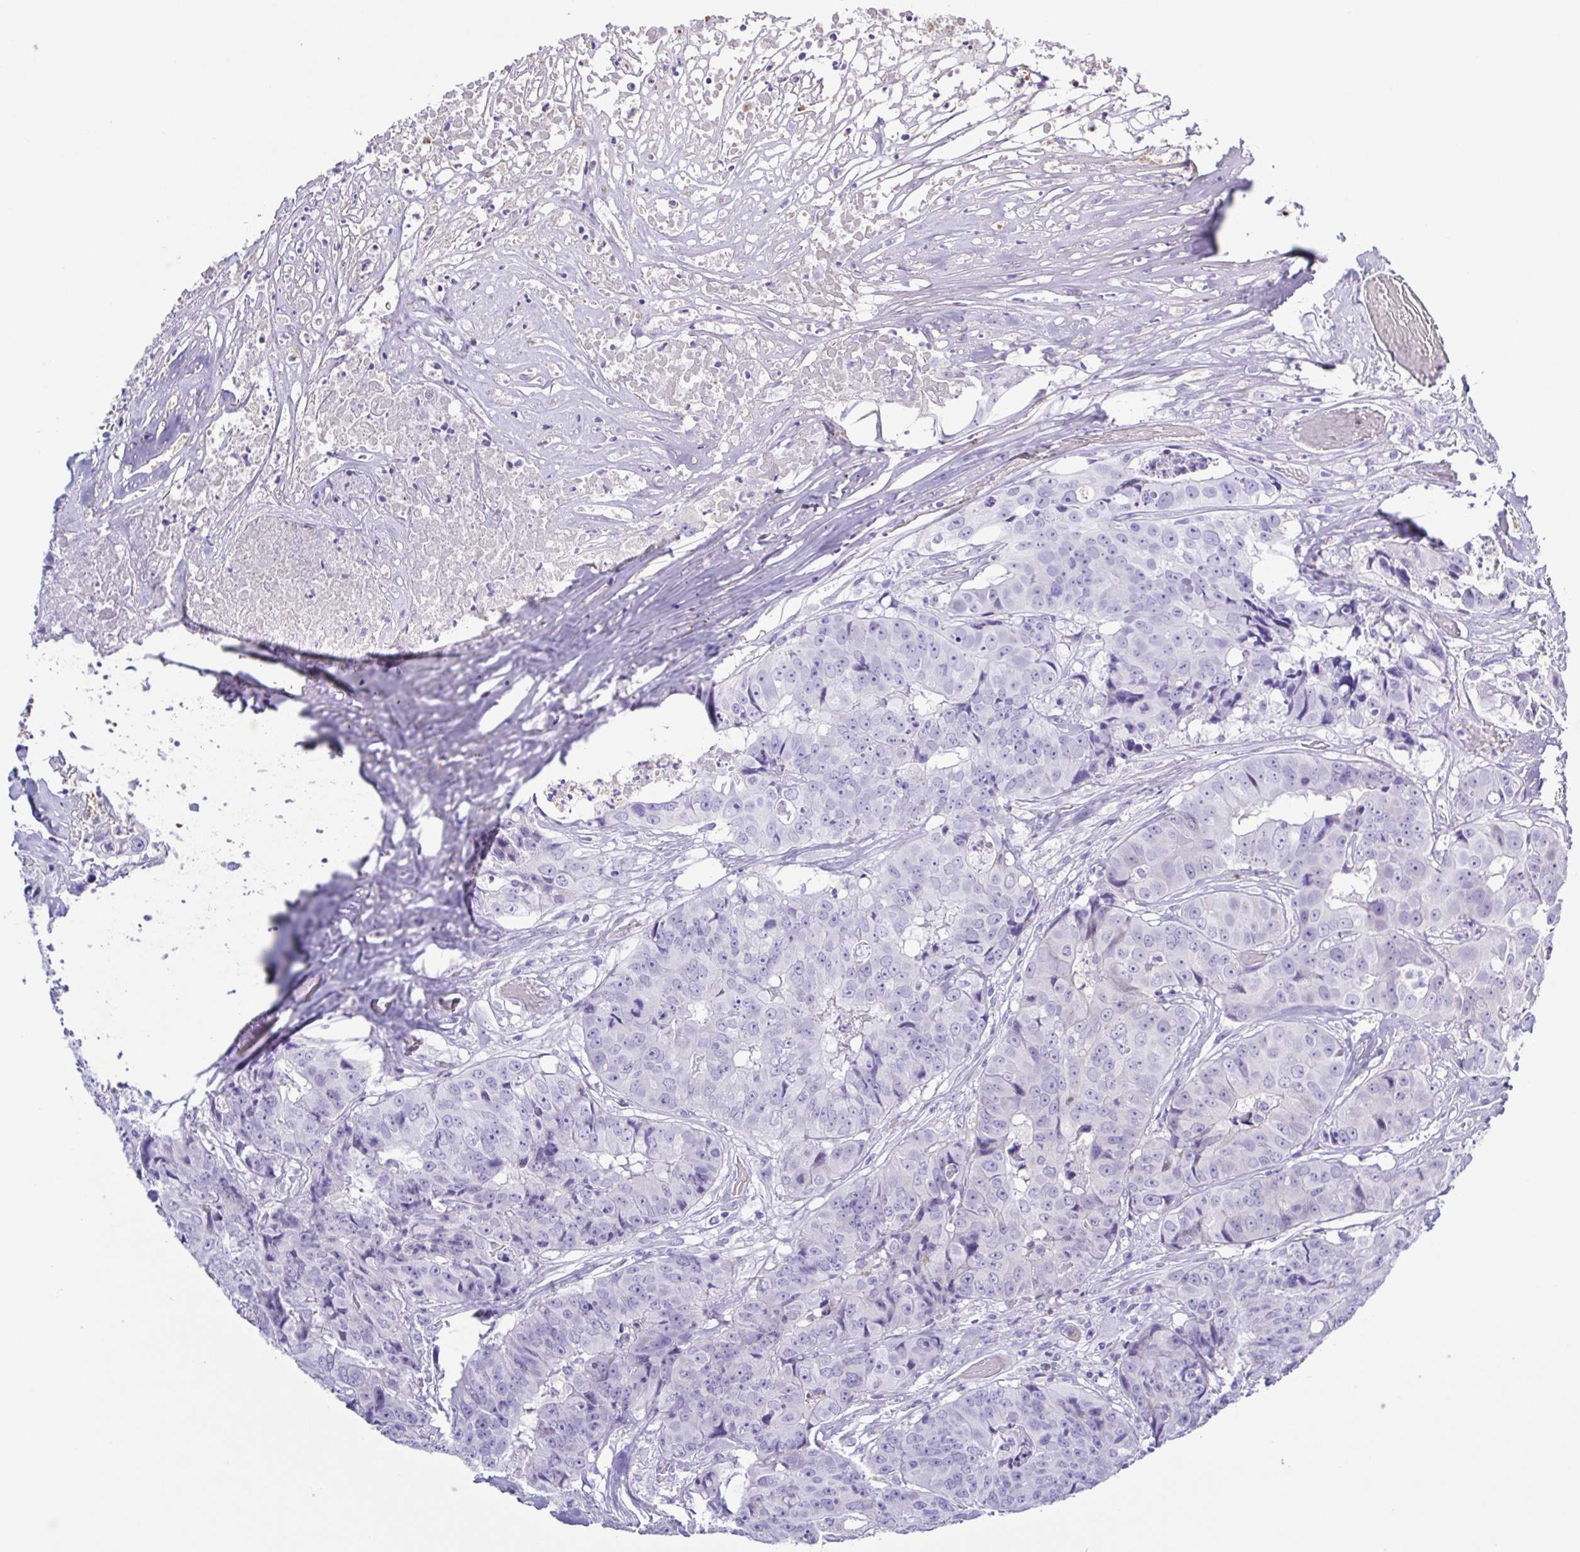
{"staining": {"intensity": "negative", "quantity": "none", "location": "none"}, "tissue": "colorectal cancer", "cell_type": "Tumor cells", "image_type": "cancer", "snomed": [{"axis": "morphology", "description": "Adenocarcinoma, NOS"}, {"axis": "topography", "description": "Rectum"}], "caption": "IHC photomicrograph of human colorectal cancer (adenocarcinoma) stained for a protein (brown), which exhibits no positivity in tumor cells.", "gene": "GPR17", "patient": {"sex": "female", "age": 62}}